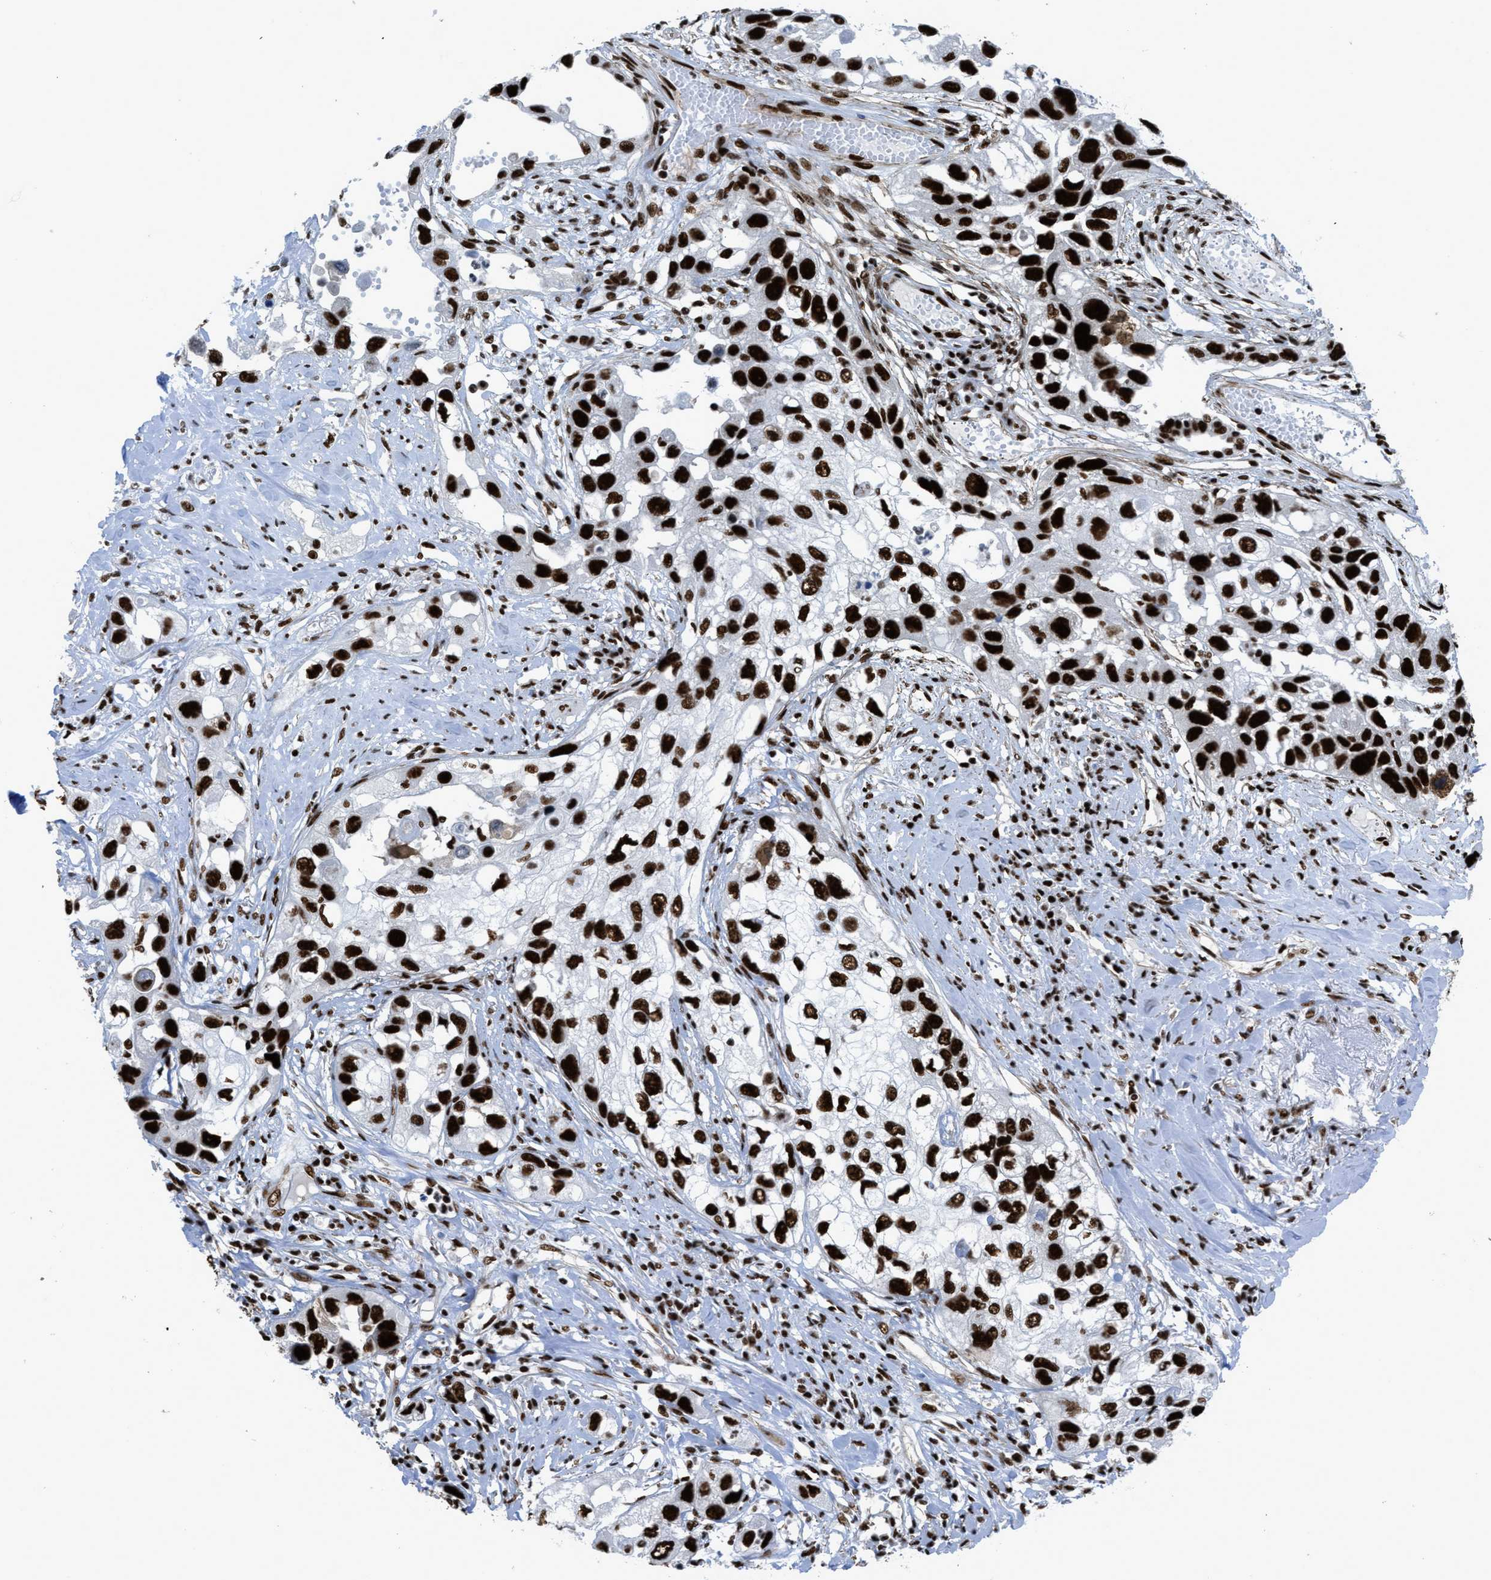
{"staining": {"intensity": "strong", "quantity": ">75%", "location": "nuclear"}, "tissue": "lung cancer", "cell_type": "Tumor cells", "image_type": "cancer", "snomed": [{"axis": "morphology", "description": "Squamous cell carcinoma, NOS"}, {"axis": "topography", "description": "Lung"}], "caption": "A photomicrograph of squamous cell carcinoma (lung) stained for a protein exhibits strong nuclear brown staining in tumor cells. The staining was performed using DAB, with brown indicating positive protein expression. Nuclei are stained blue with hematoxylin.", "gene": "ZNF207", "patient": {"sex": "male", "age": 71}}